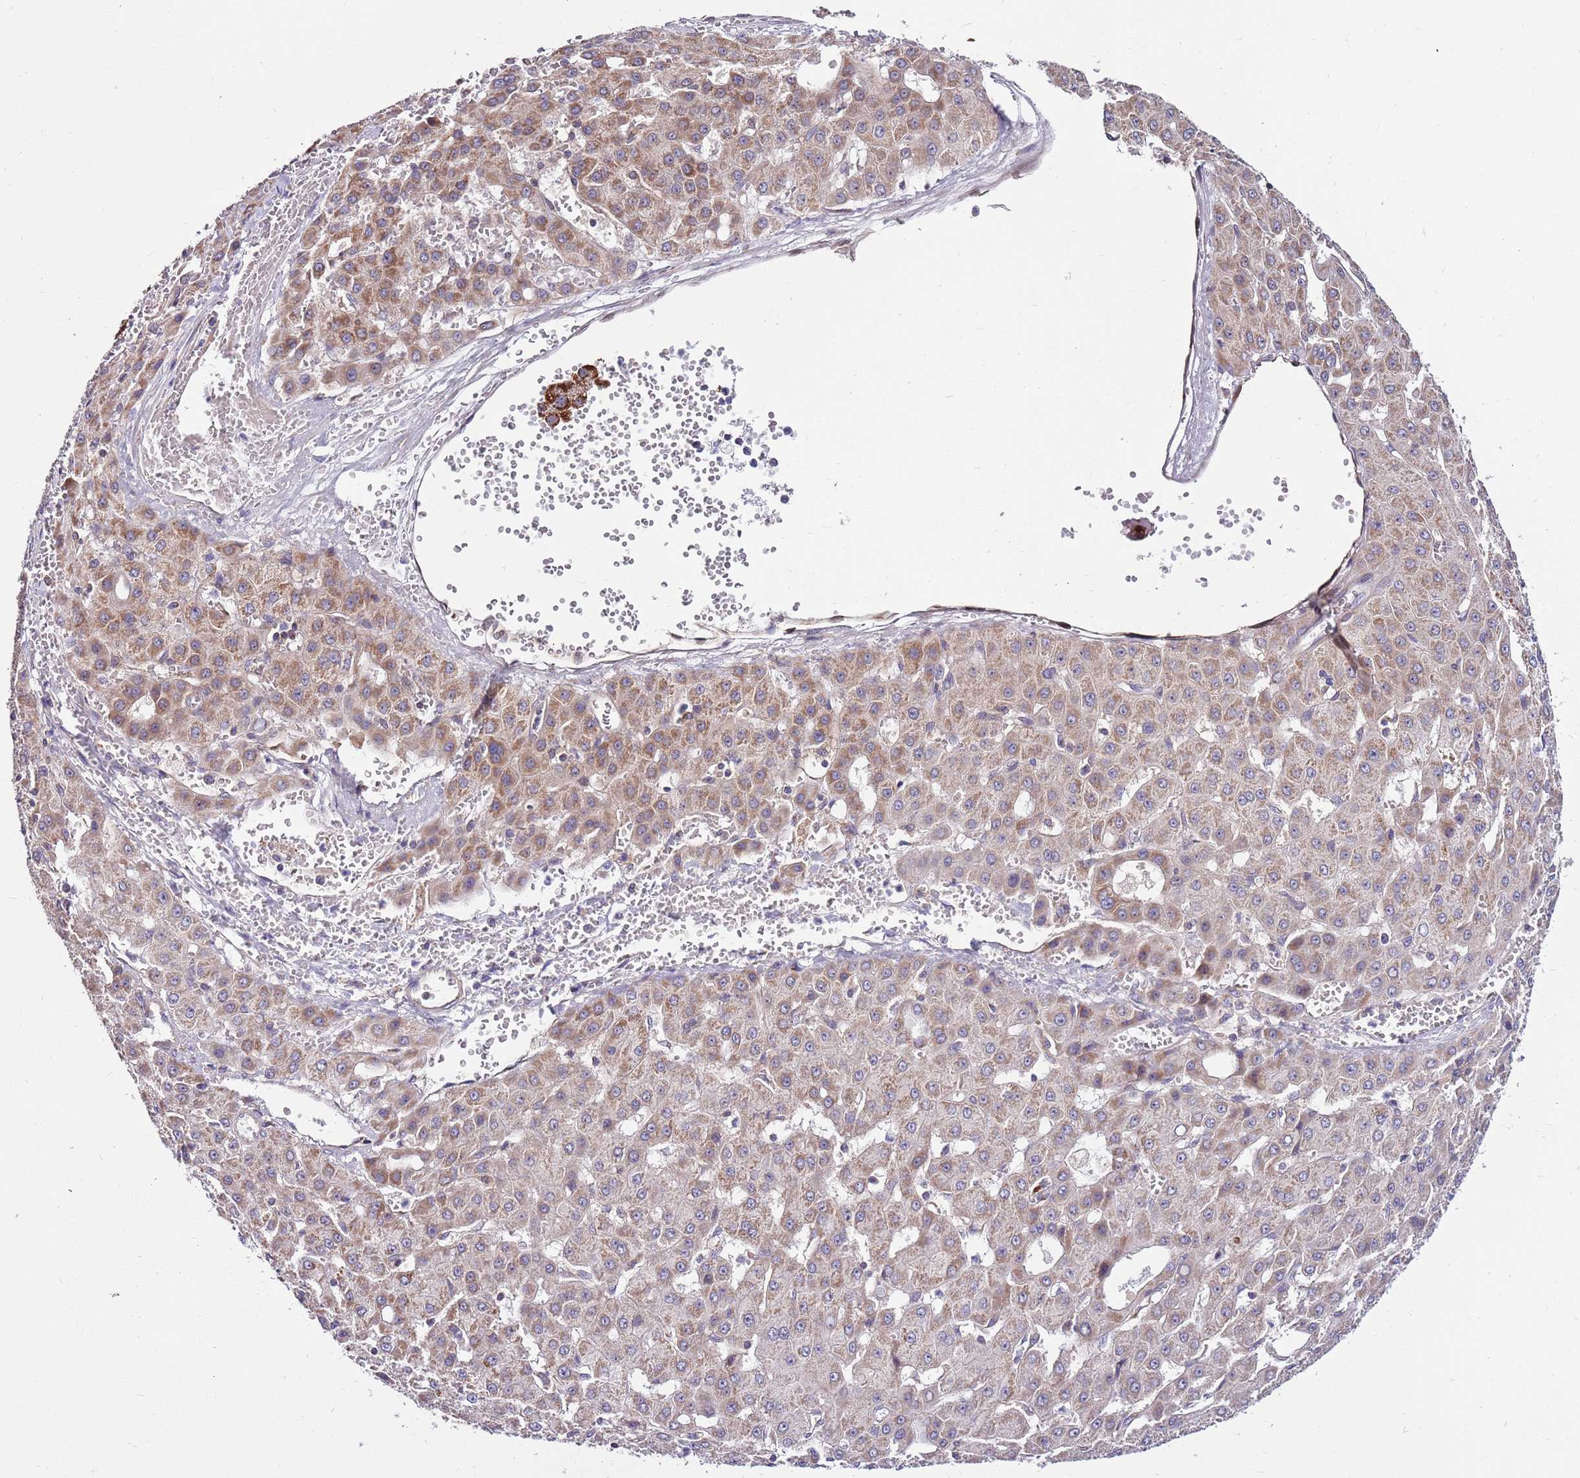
{"staining": {"intensity": "moderate", "quantity": "25%-75%", "location": "cytoplasmic/membranous"}, "tissue": "liver cancer", "cell_type": "Tumor cells", "image_type": "cancer", "snomed": [{"axis": "morphology", "description": "Carcinoma, Hepatocellular, NOS"}, {"axis": "topography", "description": "Liver"}], "caption": "Liver cancer stained for a protein demonstrates moderate cytoplasmic/membranous positivity in tumor cells. (Brightfield microscopy of DAB IHC at high magnification).", "gene": "SMG1", "patient": {"sex": "male", "age": 47}}